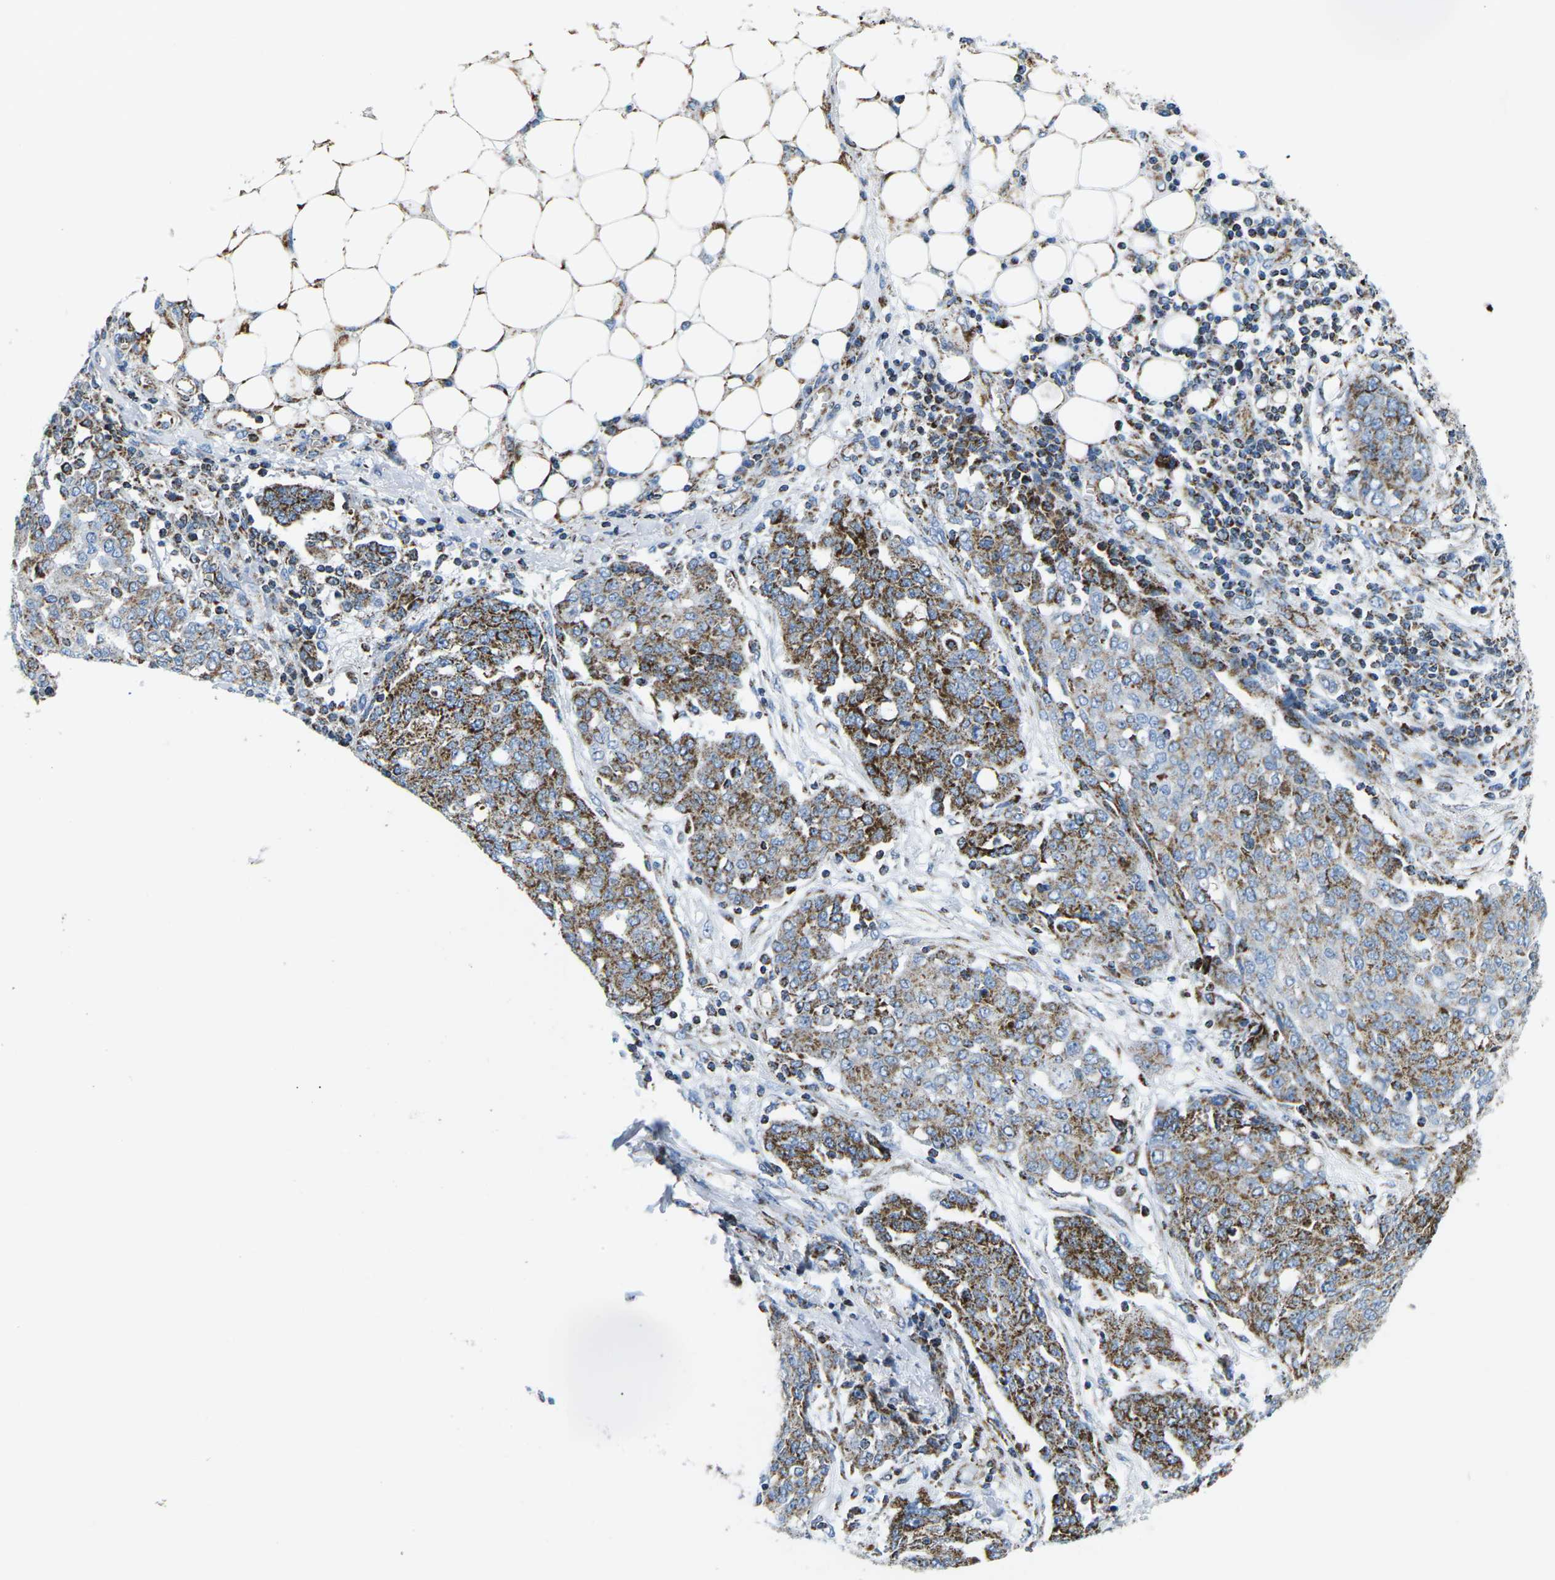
{"staining": {"intensity": "strong", "quantity": "25%-75%", "location": "cytoplasmic/membranous"}, "tissue": "ovarian cancer", "cell_type": "Tumor cells", "image_type": "cancer", "snomed": [{"axis": "morphology", "description": "Cystadenocarcinoma, serous, NOS"}, {"axis": "topography", "description": "Soft tissue"}, {"axis": "topography", "description": "Ovary"}], "caption": "Immunohistochemistry staining of ovarian serous cystadenocarcinoma, which exhibits high levels of strong cytoplasmic/membranous positivity in approximately 25%-75% of tumor cells indicating strong cytoplasmic/membranous protein staining. The staining was performed using DAB (3,3'-diaminobenzidine) (brown) for protein detection and nuclei were counterstained in hematoxylin (blue).", "gene": "COX6C", "patient": {"sex": "female", "age": 57}}